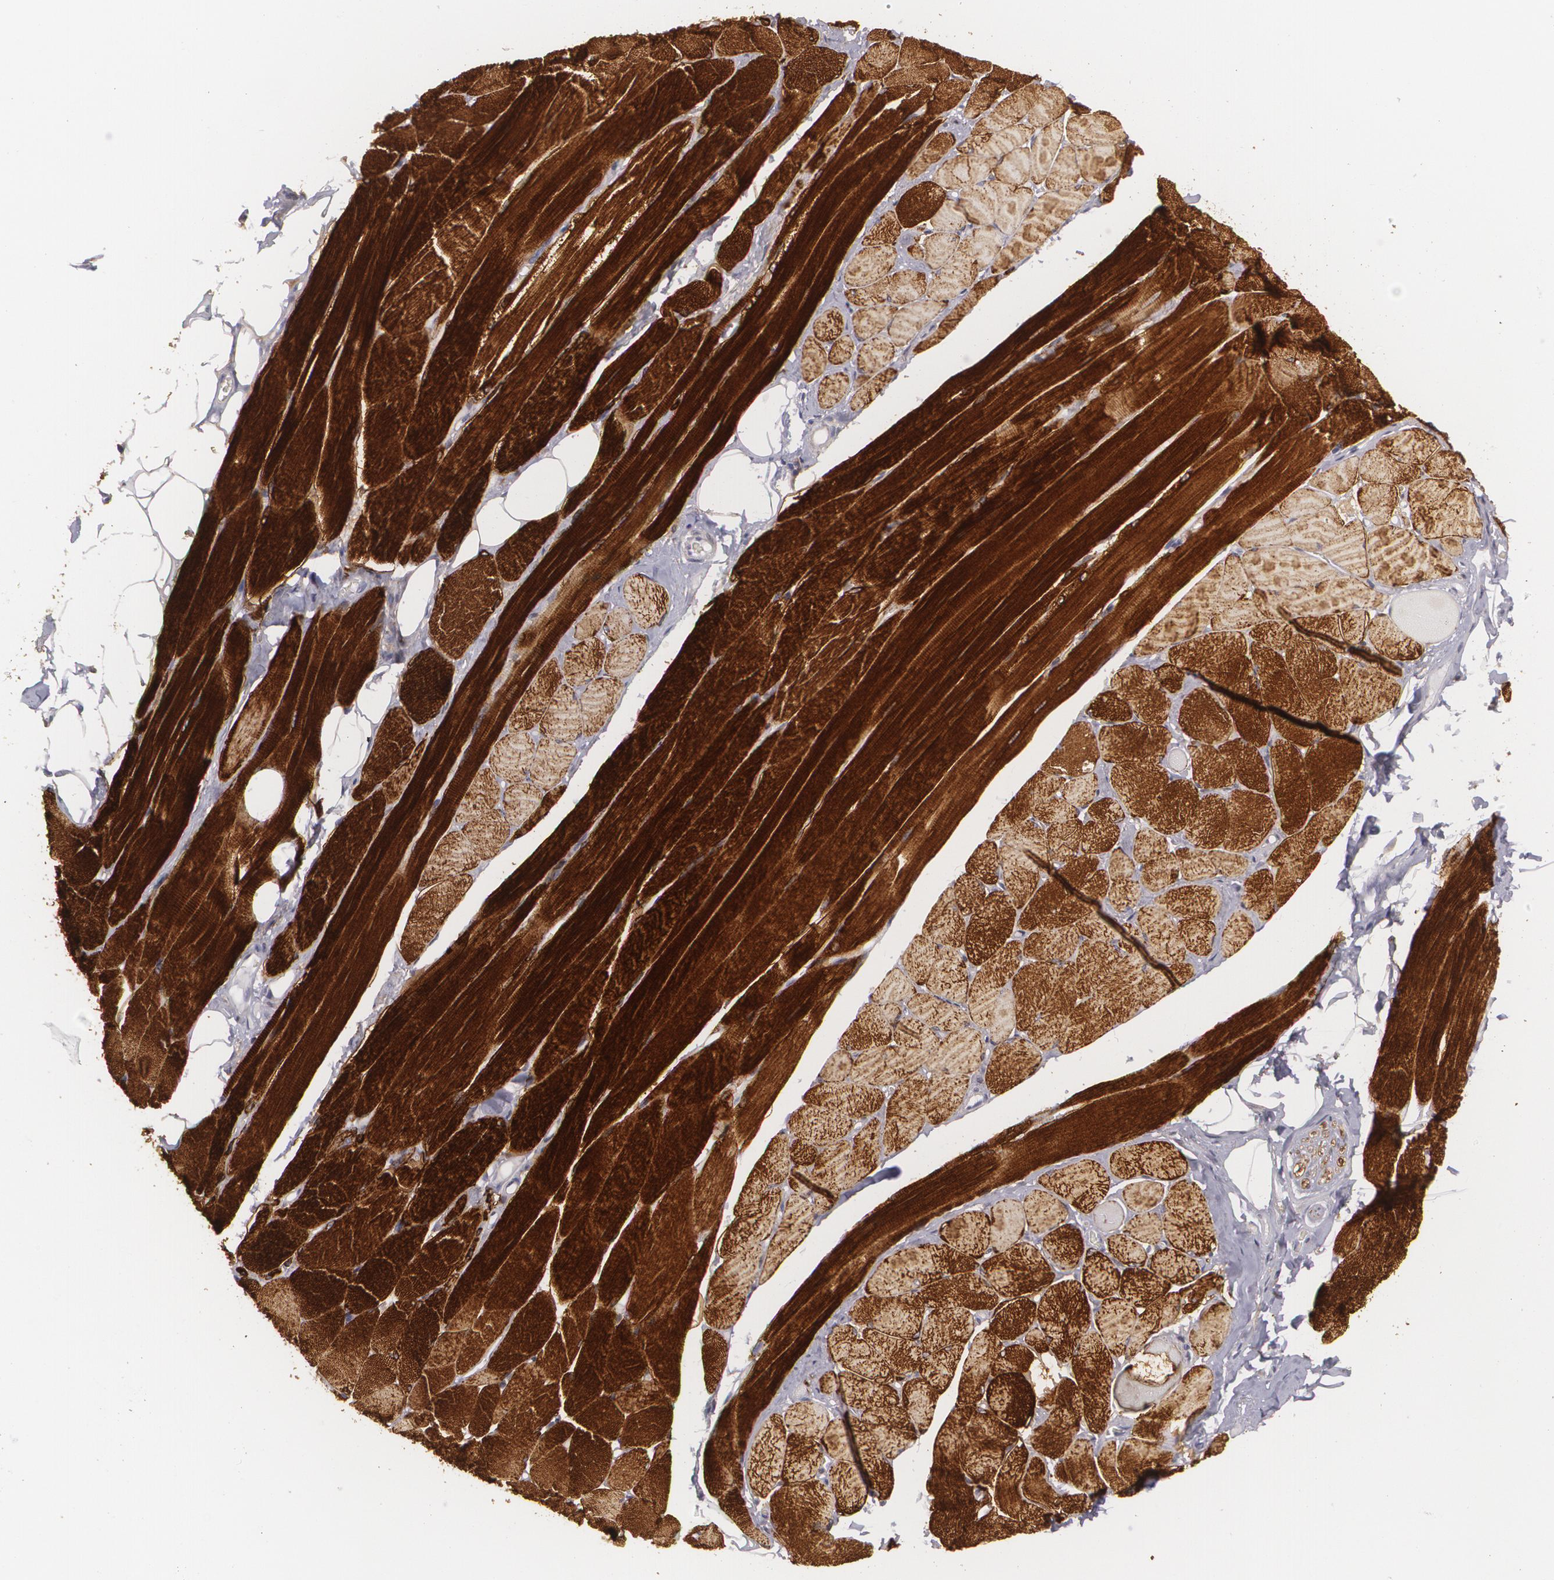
{"staining": {"intensity": "moderate", "quantity": ">75%", "location": "cytoplasmic/membranous"}, "tissue": "adipose tissue", "cell_type": "Adipocytes", "image_type": "normal", "snomed": [{"axis": "morphology", "description": "Normal tissue, NOS"}, {"axis": "topography", "description": "Skeletal muscle"}, {"axis": "topography", "description": "Peripheral nerve tissue"}], "caption": "Adipose tissue stained for a protein demonstrates moderate cytoplasmic/membranous positivity in adipocytes. The protein of interest is stained brown, and the nuclei are stained in blue (DAB IHC with brightfield microscopy, high magnification).", "gene": "BIN1", "patient": {"sex": "female", "age": 84}}